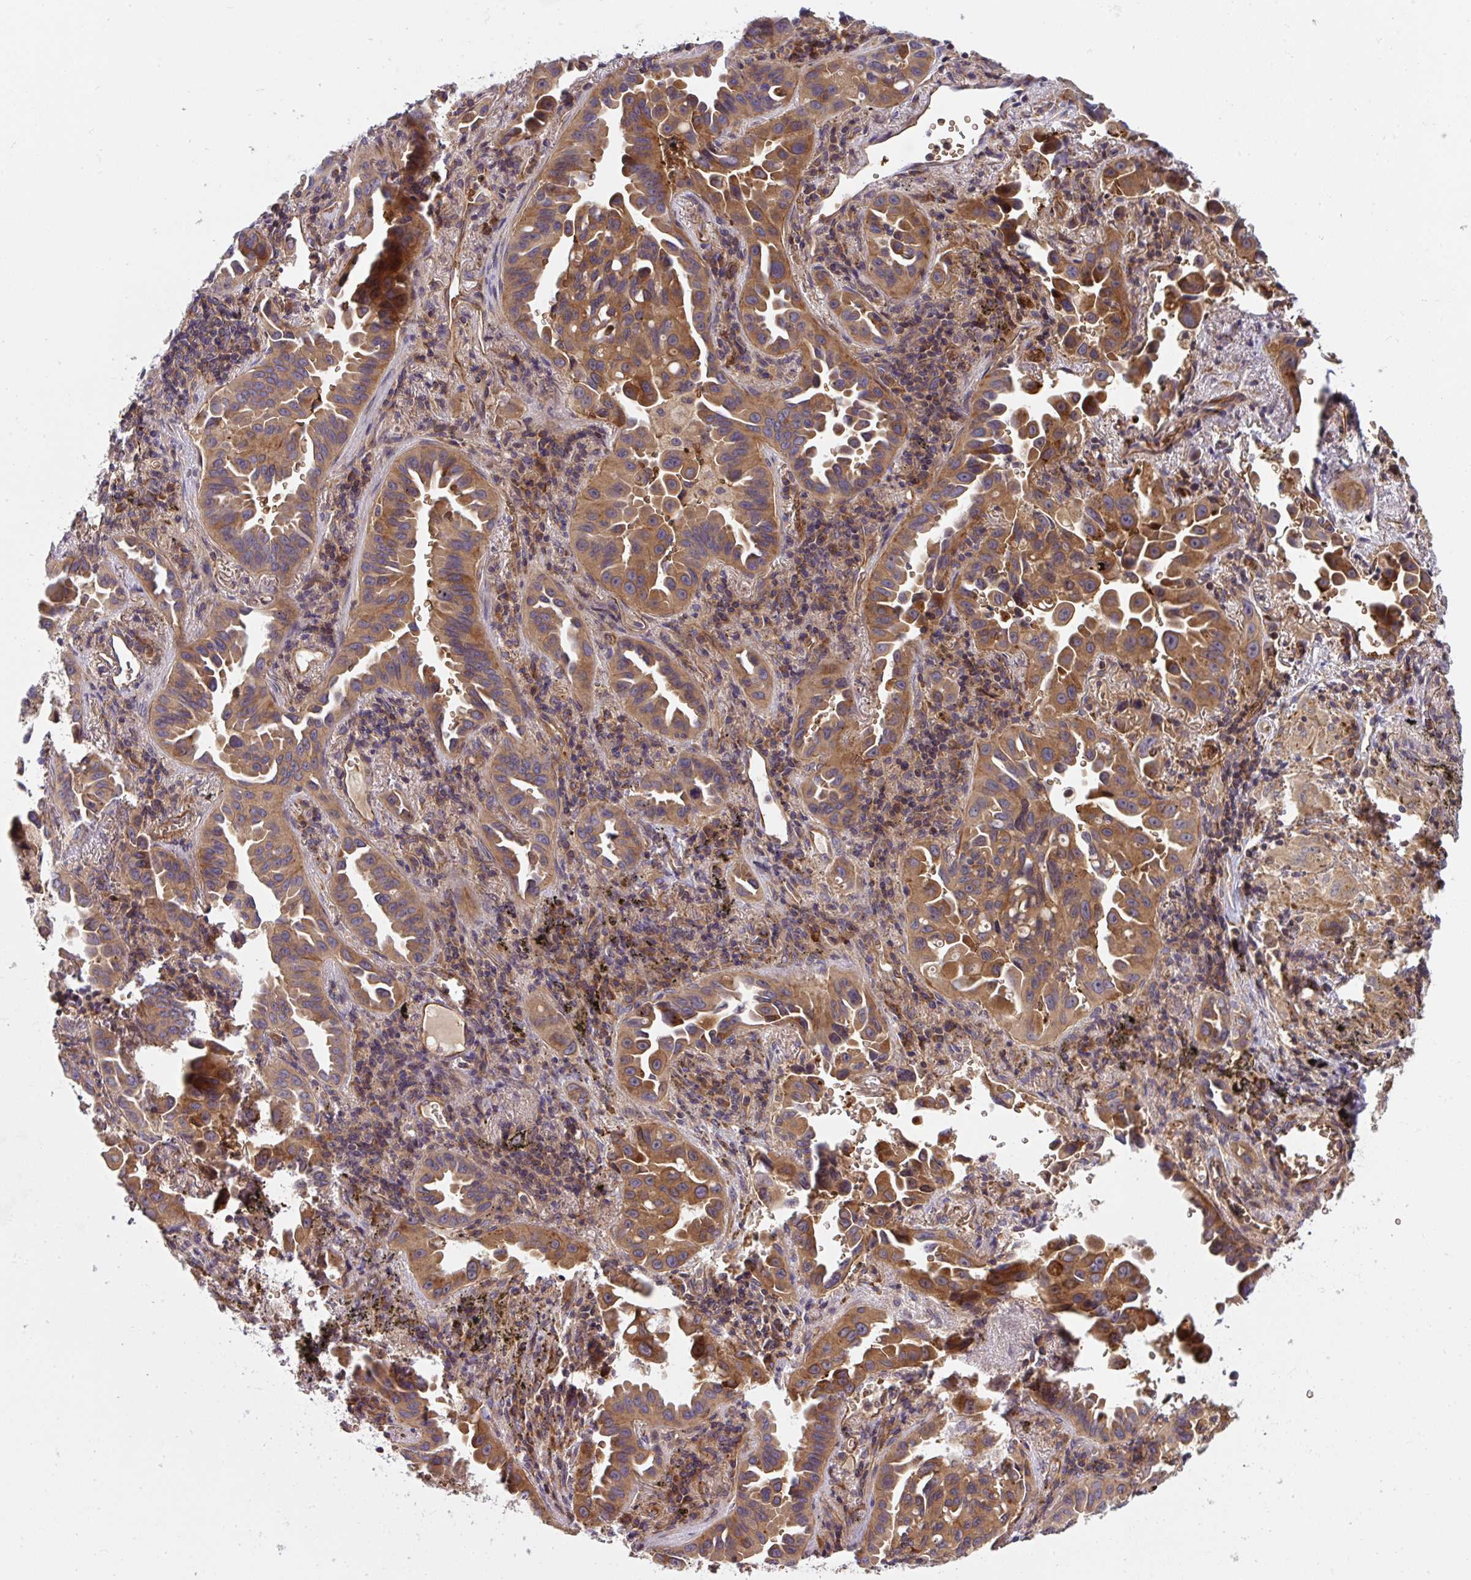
{"staining": {"intensity": "moderate", "quantity": ">75%", "location": "cytoplasmic/membranous"}, "tissue": "lung cancer", "cell_type": "Tumor cells", "image_type": "cancer", "snomed": [{"axis": "morphology", "description": "Adenocarcinoma, NOS"}, {"axis": "topography", "description": "Lung"}], "caption": "The photomicrograph exhibits staining of lung cancer, revealing moderate cytoplasmic/membranous protein positivity (brown color) within tumor cells.", "gene": "APOBEC3D", "patient": {"sex": "male", "age": 68}}